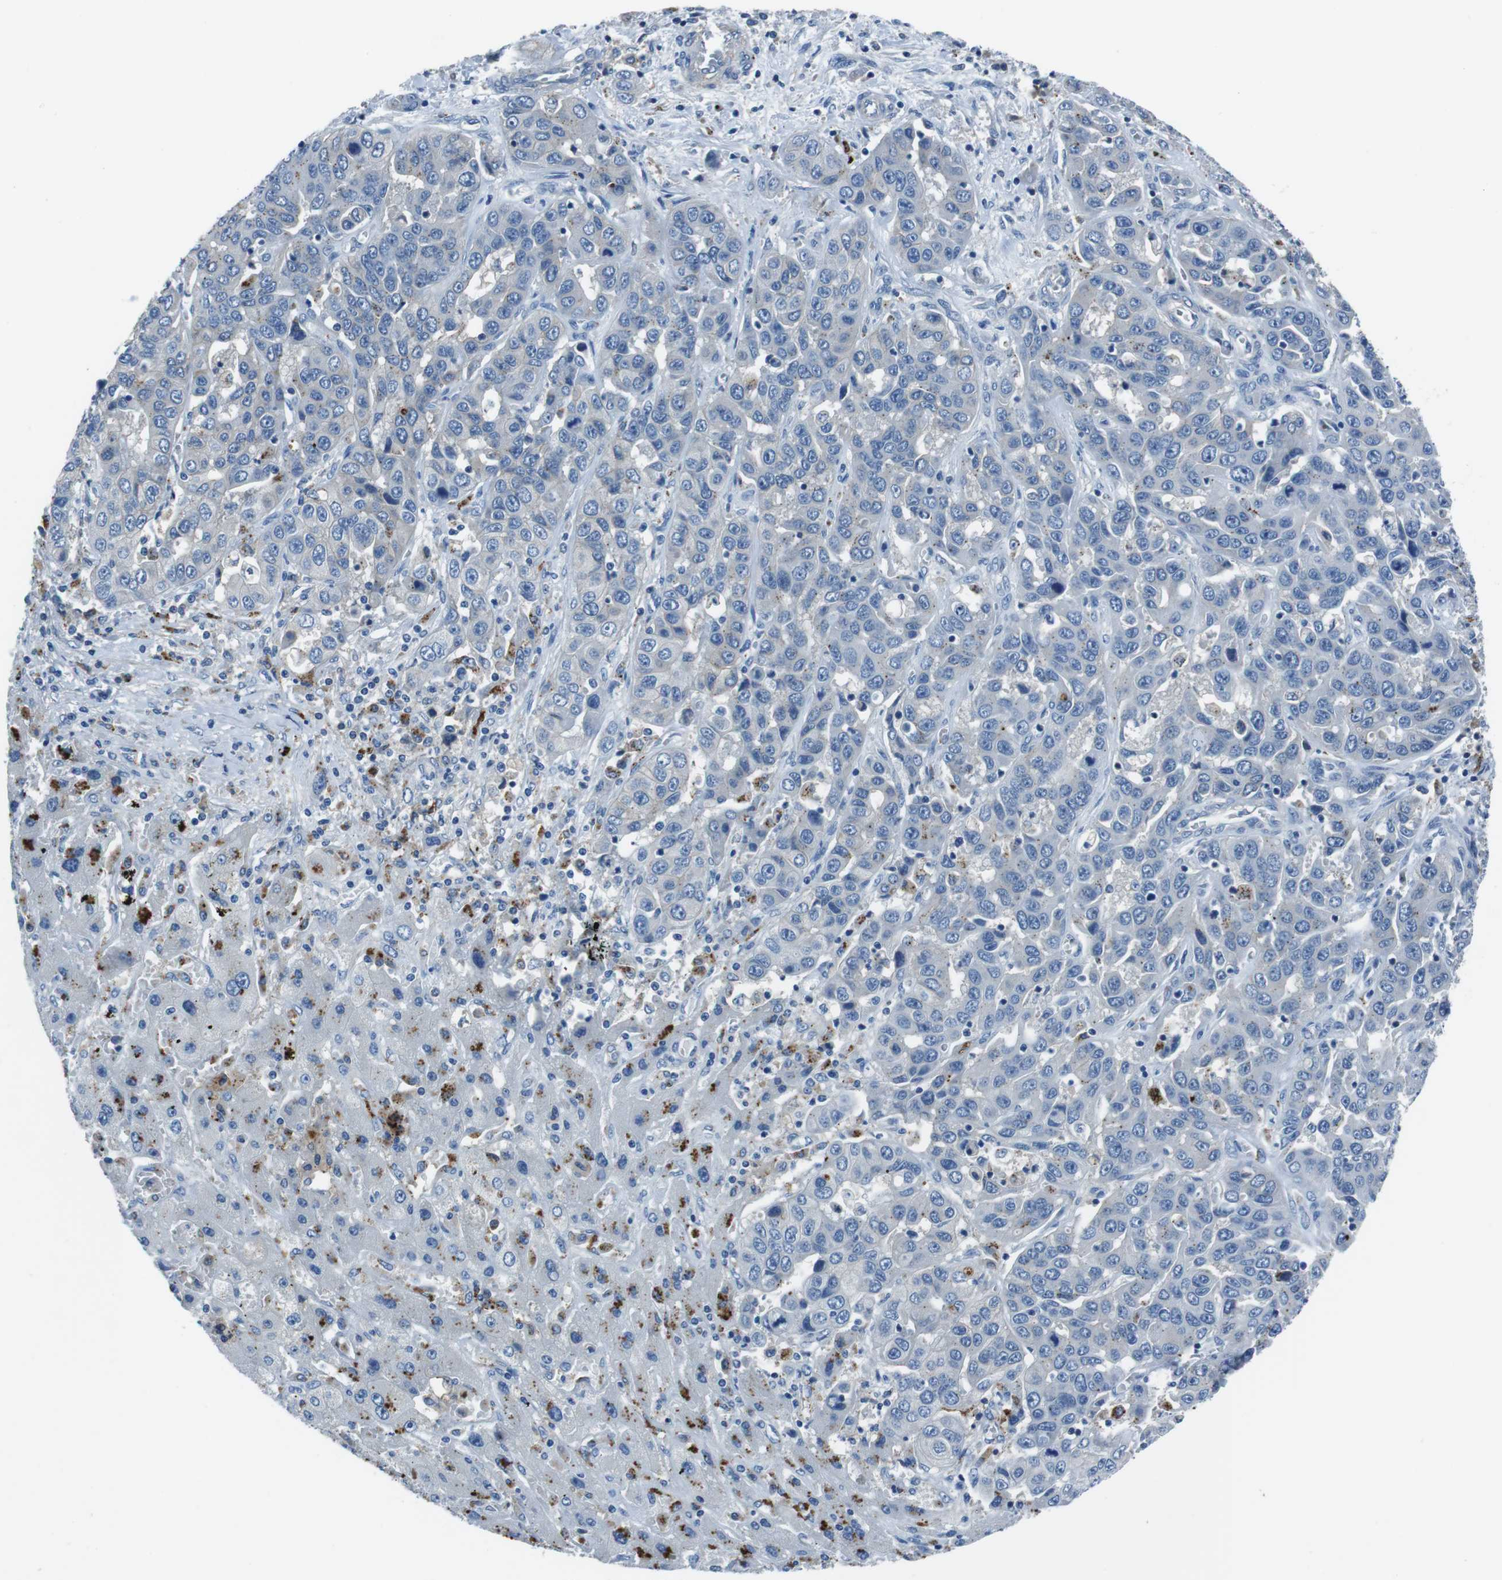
{"staining": {"intensity": "negative", "quantity": "none", "location": "none"}, "tissue": "liver cancer", "cell_type": "Tumor cells", "image_type": "cancer", "snomed": [{"axis": "morphology", "description": "Cholangiocarcinoma"}, {"axis": "topography", "description": "Liver"}], "caption": "IHC micrograph of liver cancer stained for a protein (brown), which reveals no positivity in tumor cells.", "gene": "TULP3", "patient": {"sex": "female", "age": 52}}